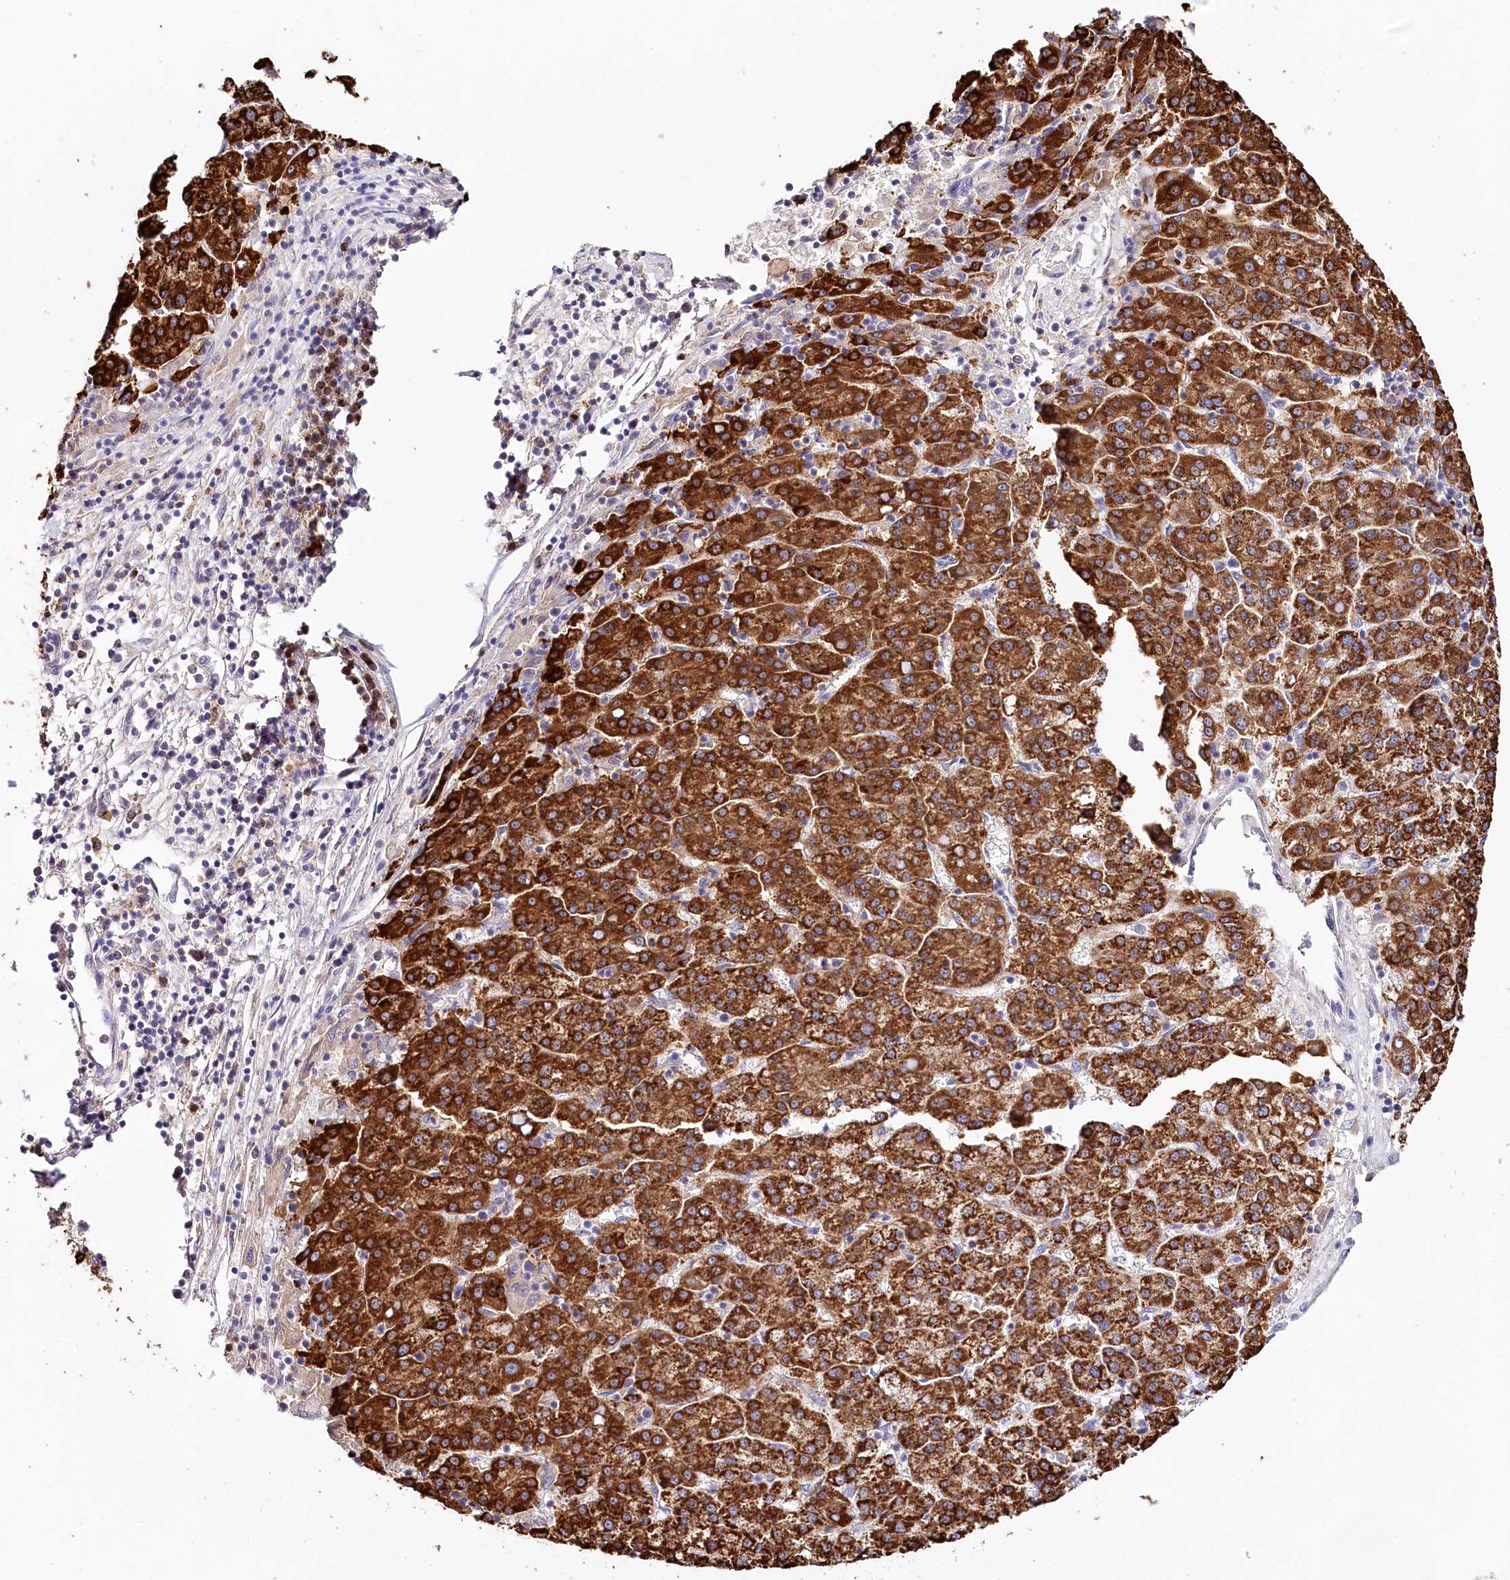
{"staining": {"intensity": "strong", "quantity": ">75%", "location": "cytoplasmic/membranous"}, "tissue": "liver cancer", "cell_type": "Tumor cells", "image_type": "cancer", "snomed": [{"axis": "morphology", "description": "Carcinoma, Hepatocellular, NOS"}, {"axis": "topography", "description": "Liver"}], "caption": "Liver cancer (hepatocellular carcinoma) stained with a protein marker exhibits strong staining in tumor cells.", "gene": "DAPK1", "patient": {"sex": "female", "age": 58}}